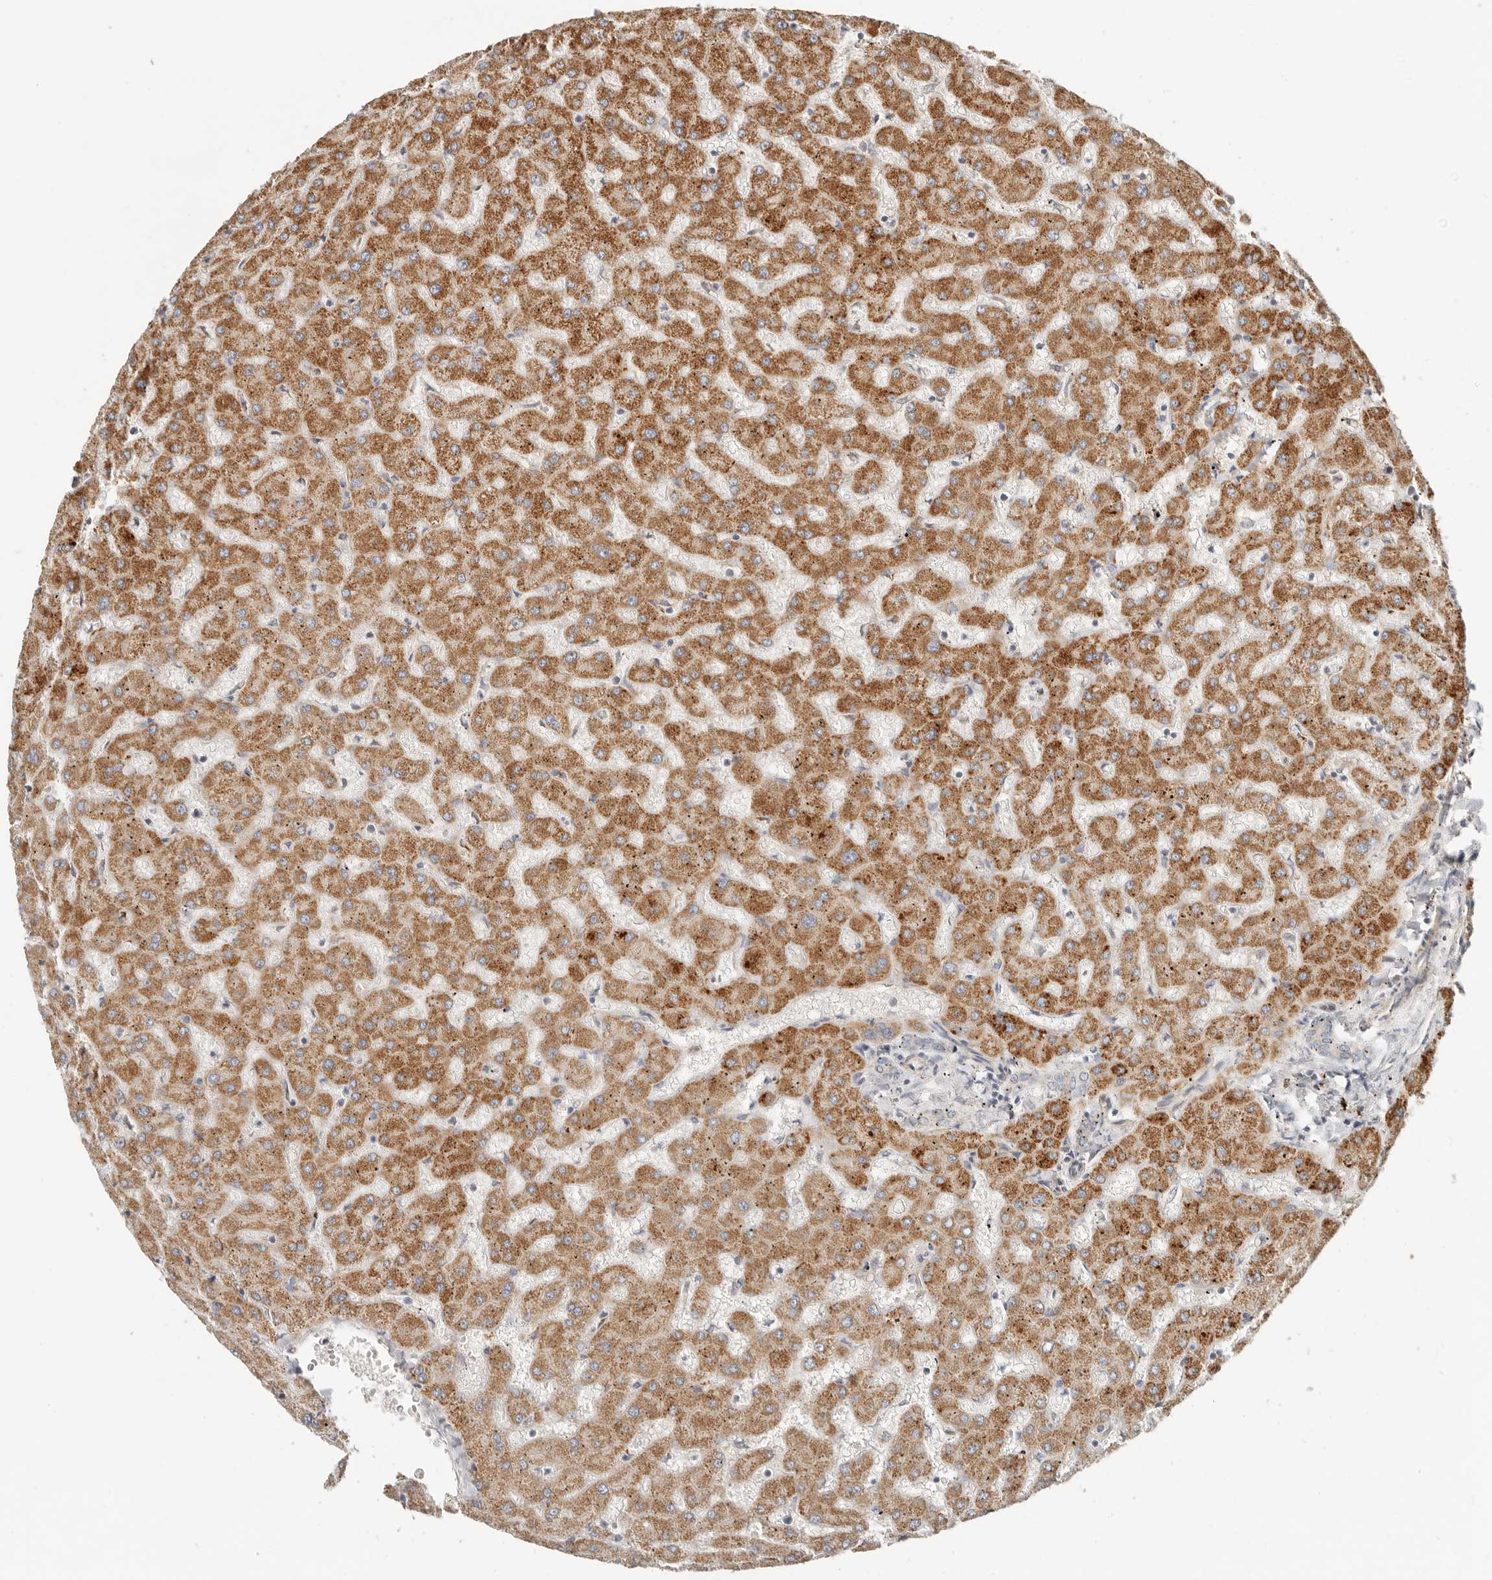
{"staining": {"intensity": "weak", "quantity": "<25%", "location": "cytoplasmic/membranous"}, "tissue": "liver", "cell_type": "Cholangiocytes", "image_type": "normal", "snomed": [{"axis": "morphology", "description": "Normal tissue, NOS"}, {"axis": "topography", "description": "Liver"}], "caption": "DAB immunohistochemical staining of benign liver displays no significant expression in cholangiocytes.", "gene": "SPRING1", "patient": {"sex": "female", "age": 63}}